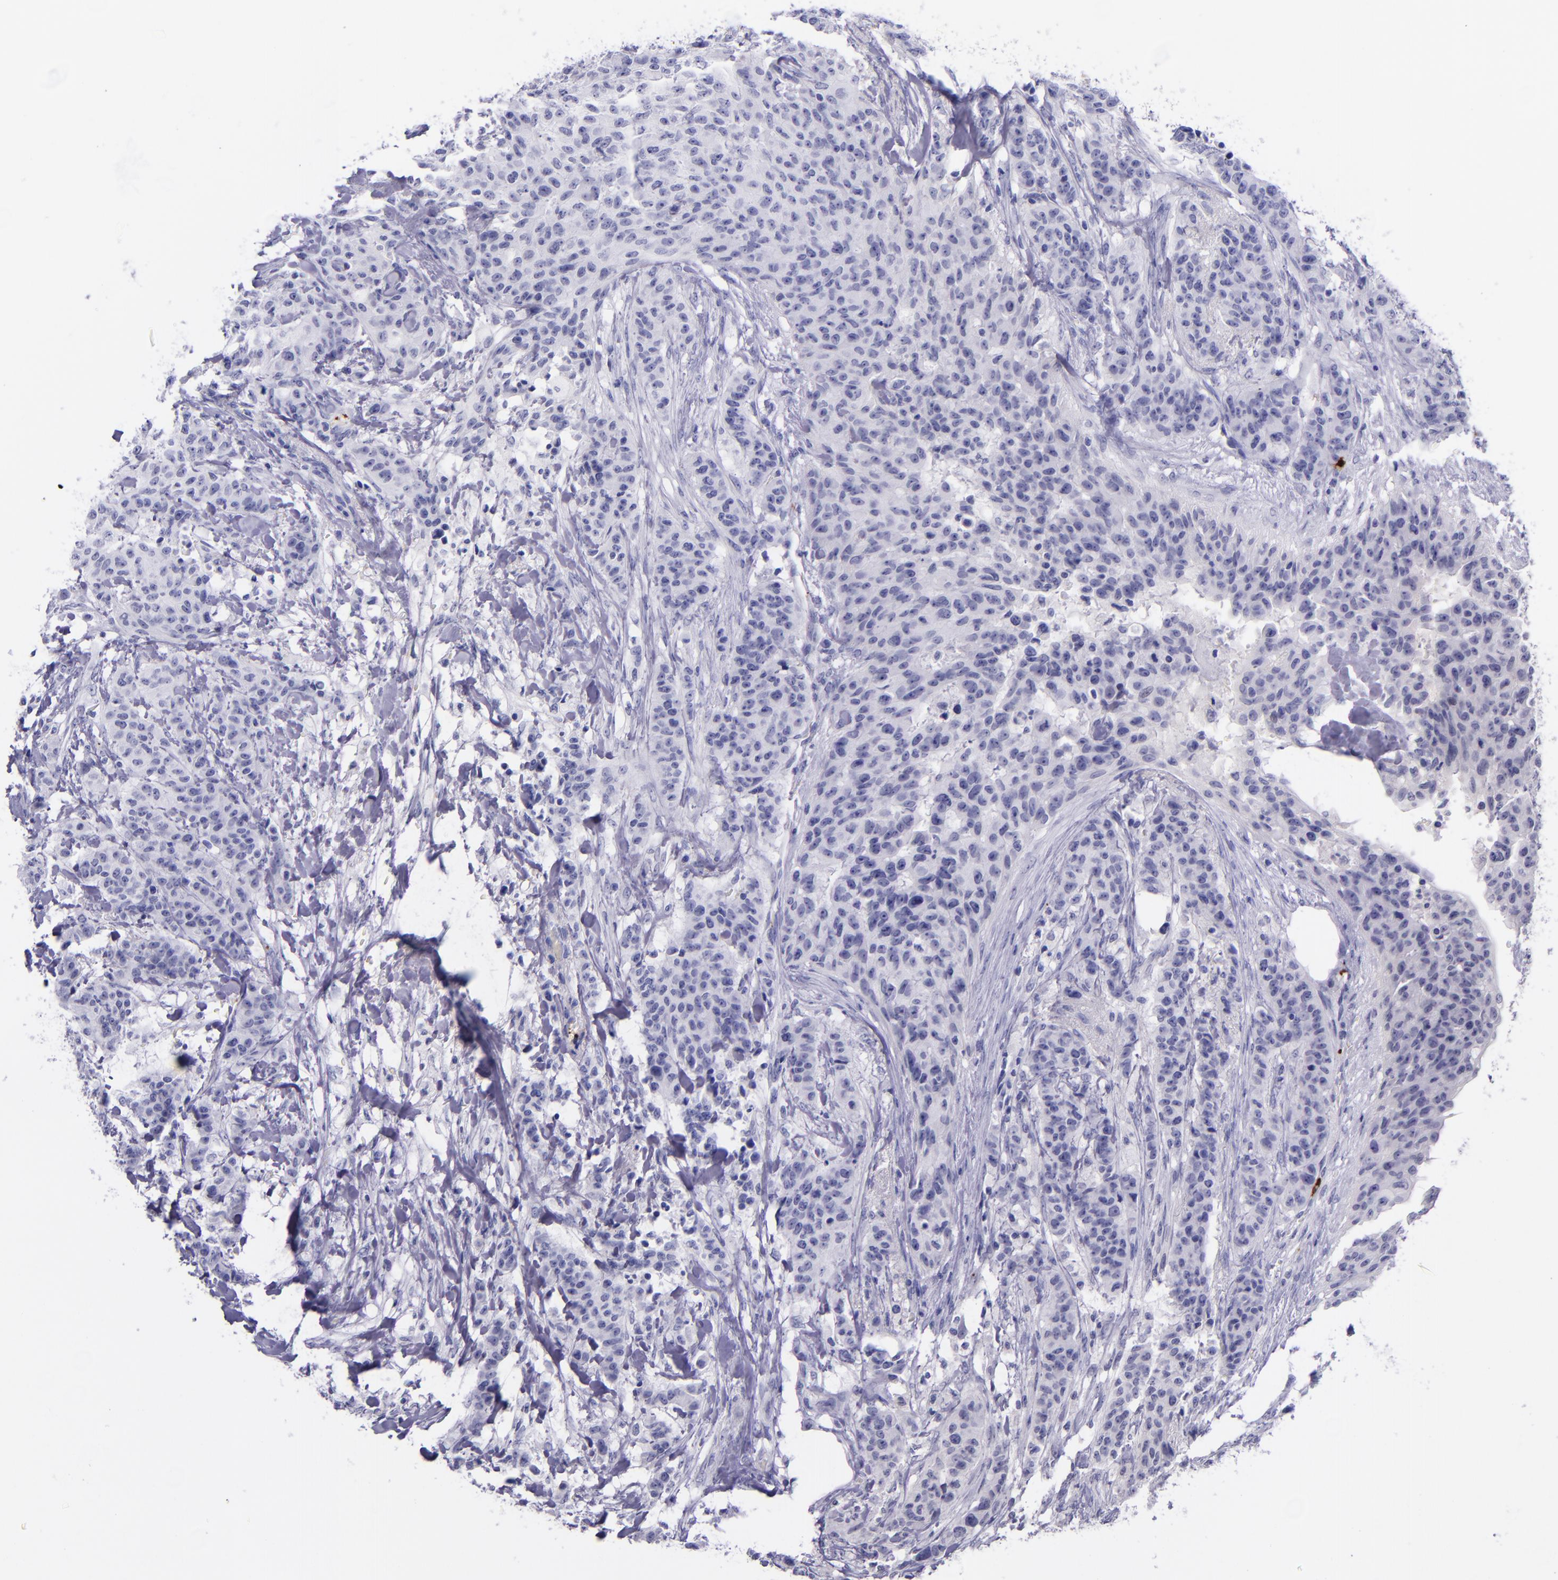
{"staining": {"intensity": "negative", "quantity": "none", "location": "none"}, "tissue": "breast cancer", "cell_type": "Tumor cells", "image_type": "cancer", "snomed": [{"axis": "morphology", "description": "Duct carcinoma"}, {"axis": "topography", "description": "Breast"}], "caption": "A micrograph of human breast cancer is negative for staining in tumor cells.", "gene": "SELE", "patient": {"sex": "female", "age": 40}}